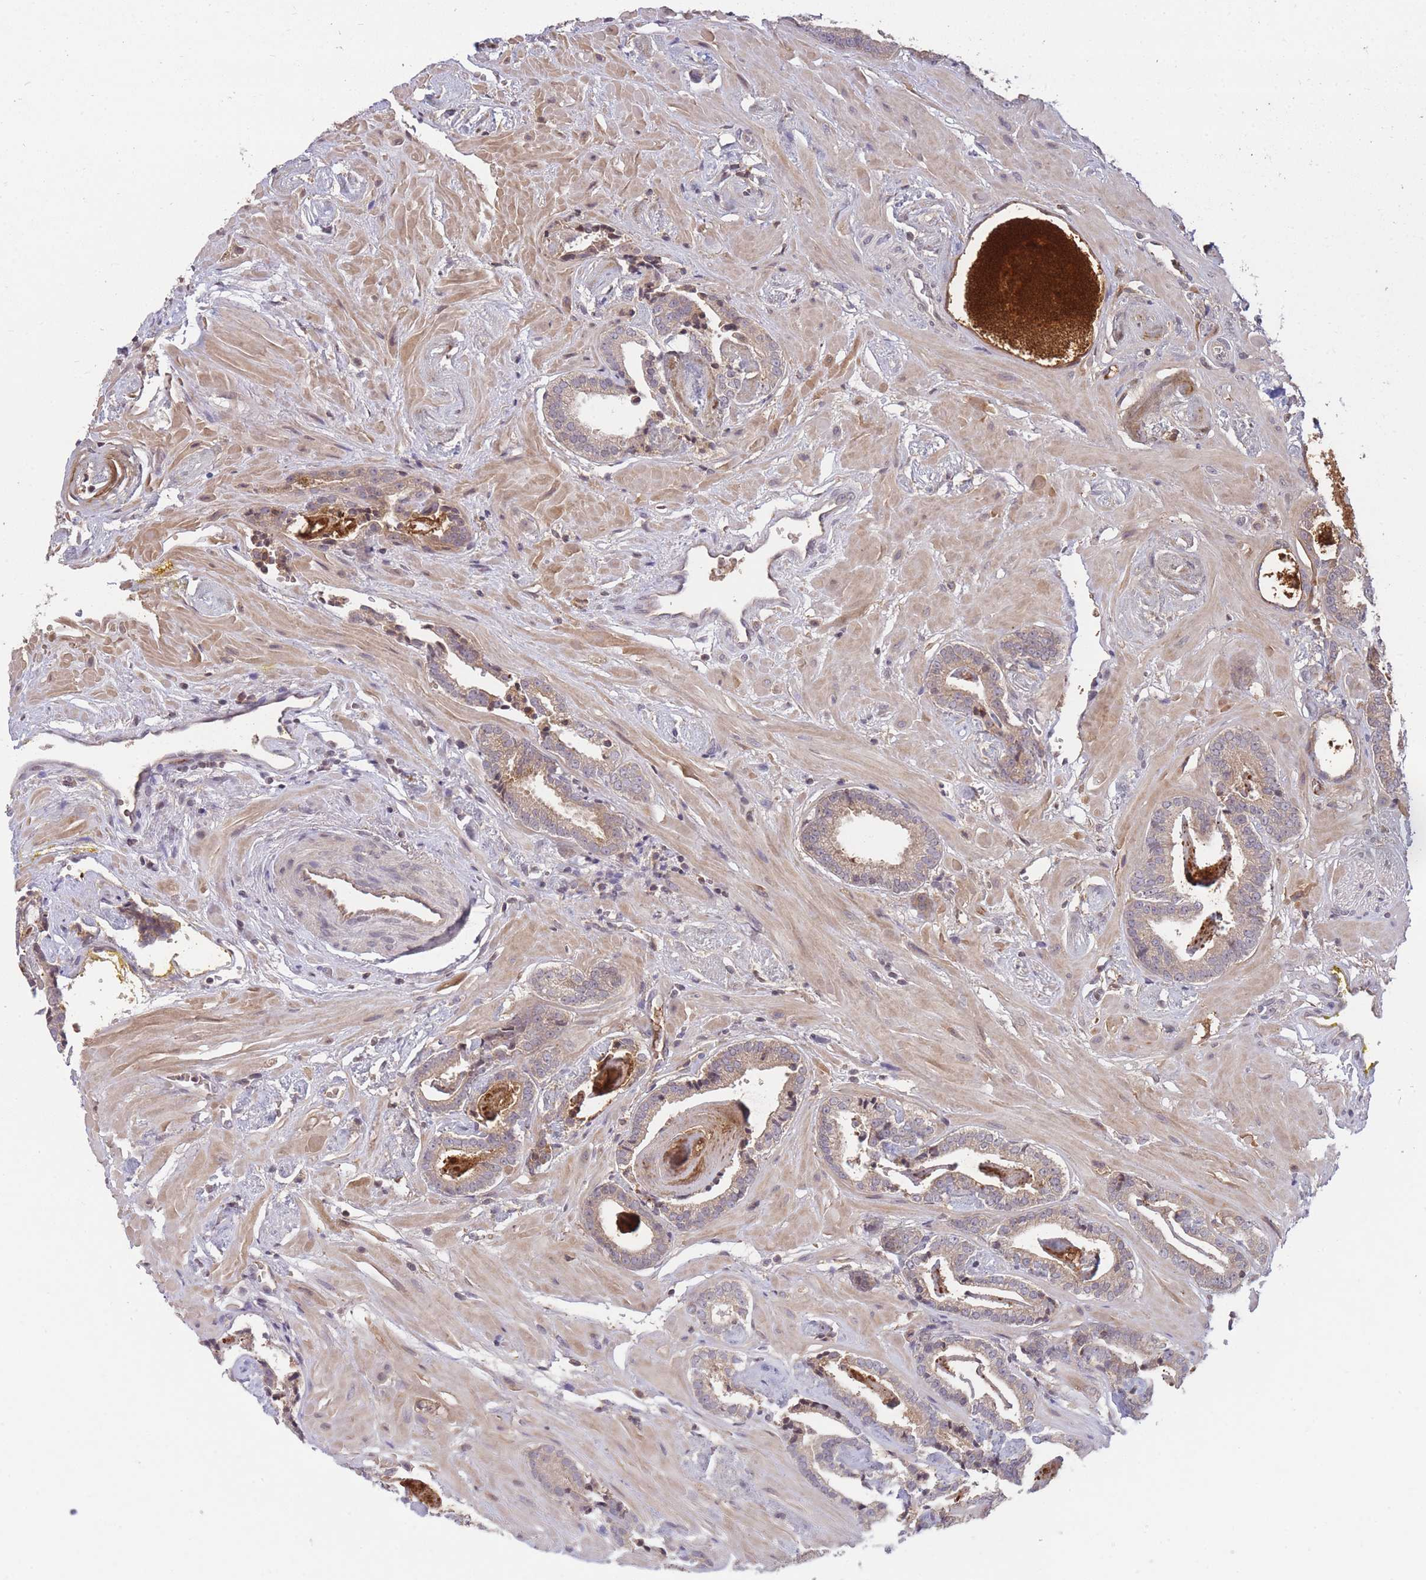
{"staining": {"intensity": "weak", "quantity": "25%-75%", "location": "cytoplasmic/membranous"}, "tissue": "prostate cancer", "cell_type": "Tumor cells", "image_type": "cancer", "snomed": [{"axis": "morphology", "description": "Adenocarcinoma, Low grade"}, {"axis": "topography", "description": "Prostate"}], "caption": "Human prostate cancer (low-grade adenocarcinoma) stained with a protein marker shows weak staining in tumor cells.", "gene": "RALGDS", "patient": {"sex": "male", "age": 60}}